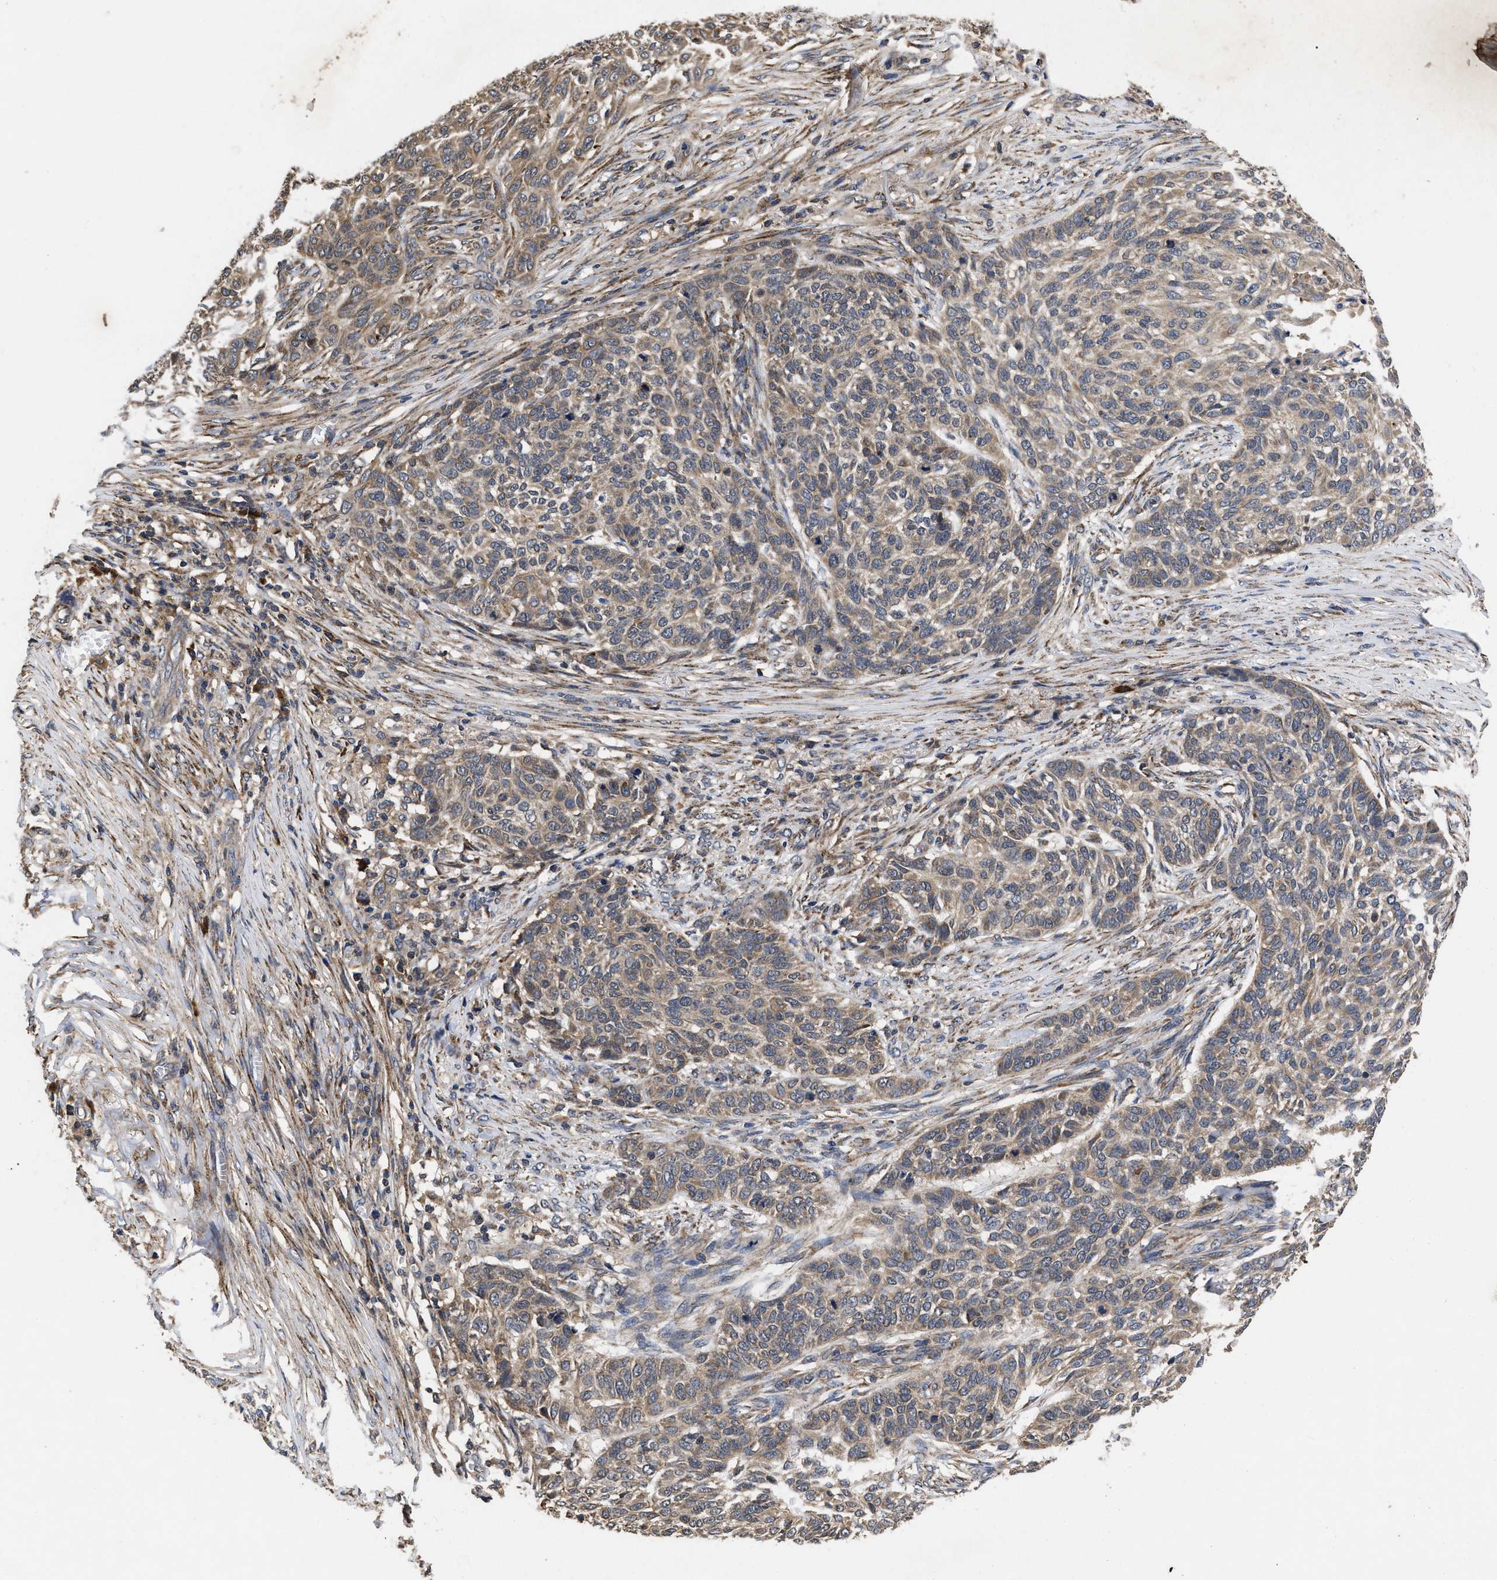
{"staining": {"intensity": "weak", "quantity": ">75%", "location": "cytoplasmic/membranous"}, "tissue": "skin cancer", "cell_type": "Tumor cells", "image_type": "cancer", "snomed": [{"axis": "morphology", "description": "Basal cell carcinoma"}, {"axis": "topography", "description": "Skin"}], "caption": "The micrograph exhibits staining of skin cancer (basal cell carcinoma), revealing weak cytoplasmic/membranous protein staining (brown color) within tumor cells.", "gene": "LRRC3", "patient": {"sex": "male", "age": 85}}